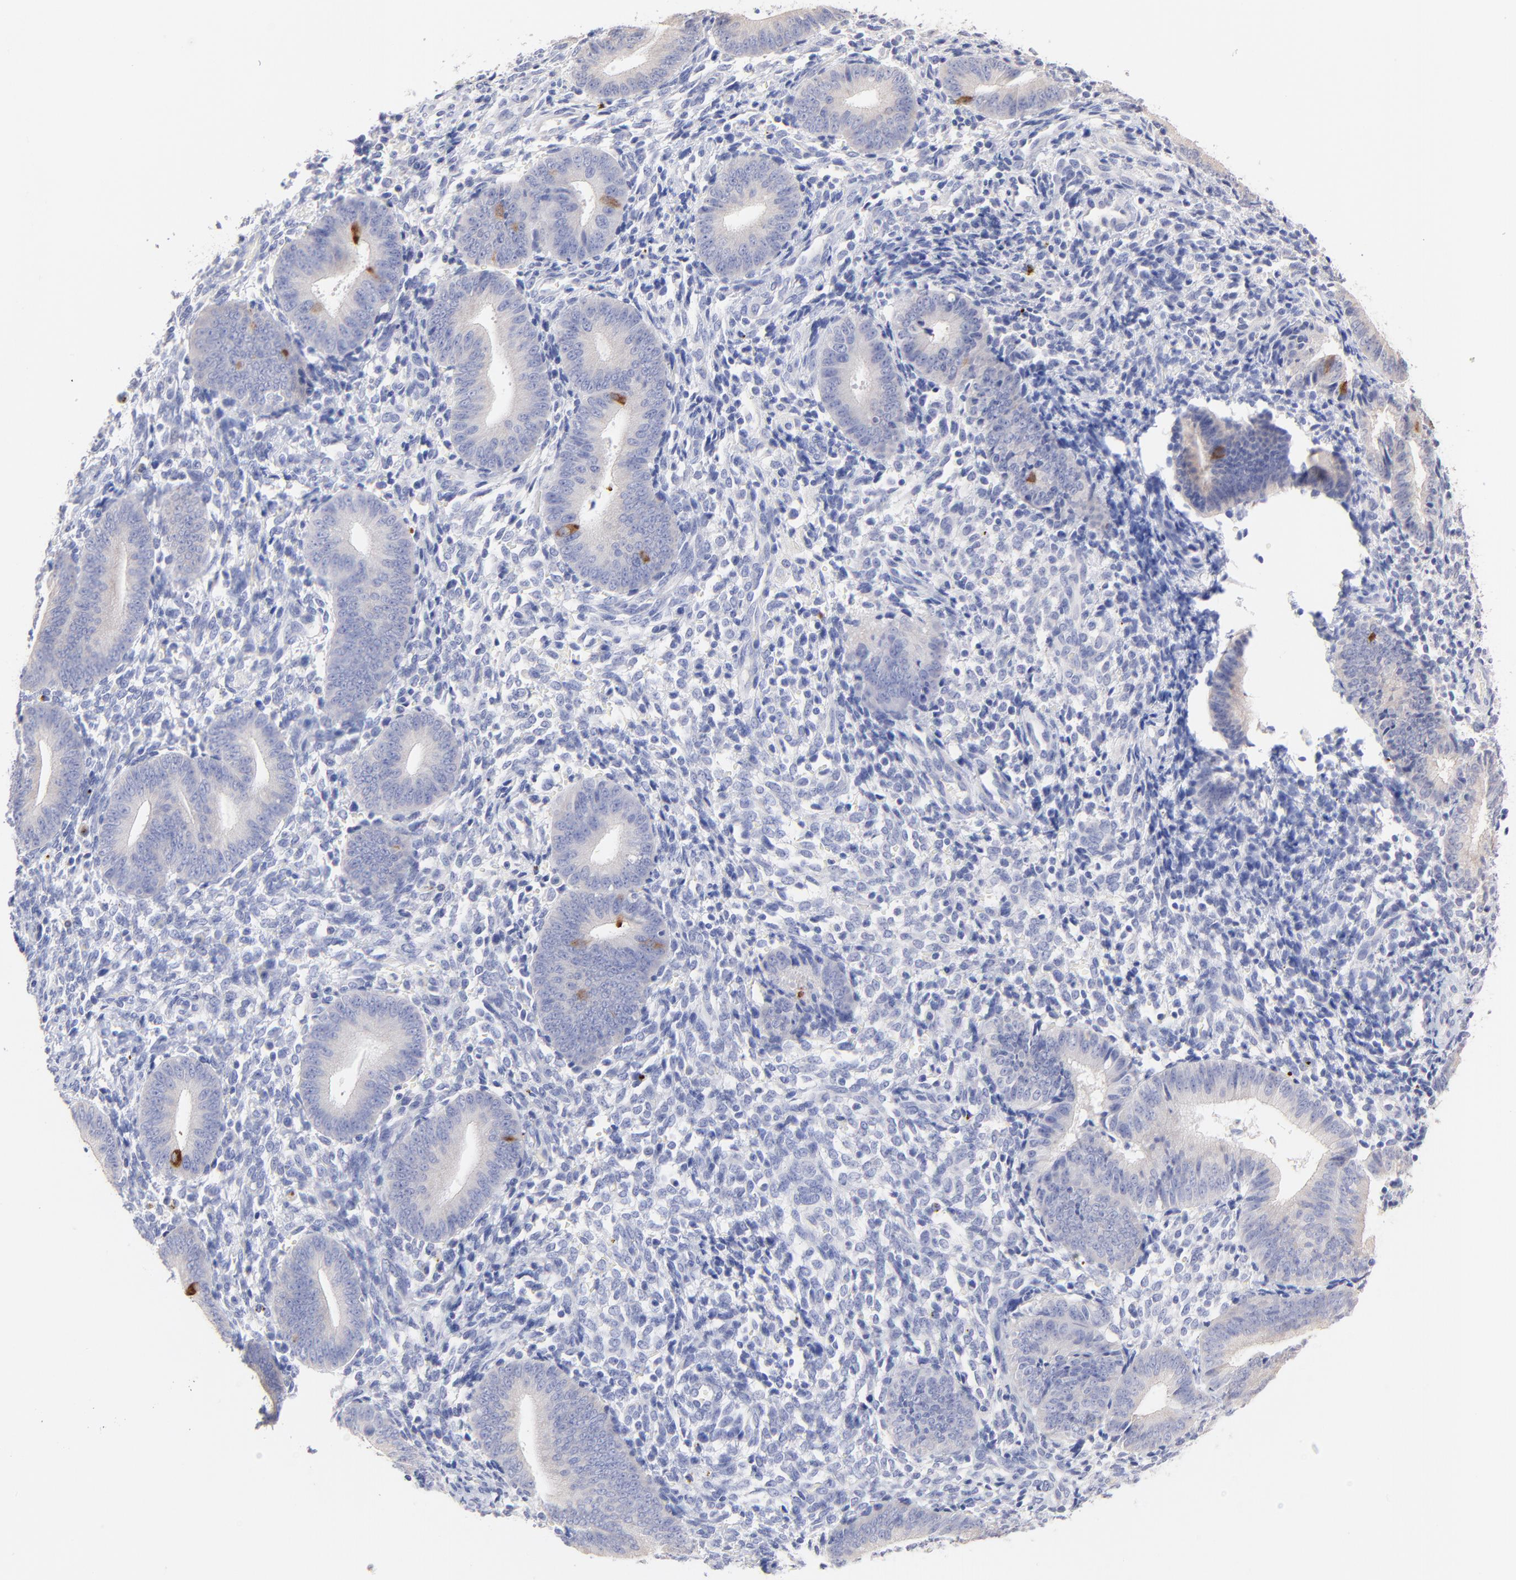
{"staining": {"intensity": "negative", "quantity": "none", "location": "none"}, "tissue": "endometrium", "cell_type": "Cells in endometrial stroma", "image_type": "normal", "snomed": [{"axis": "morphology", "description": "Normal tissue, NOS"}, {"axis": "topography", "description": "Uterus"}, {"axis": "topography", "description": "Endometrium"}], "caption": "This is an IHC histopathology image of normal human endometrium. There is no positivity in cells in endometrial stroma.", "gene": "CFAP57", "patient": {"sex": "female", "age": 33}}